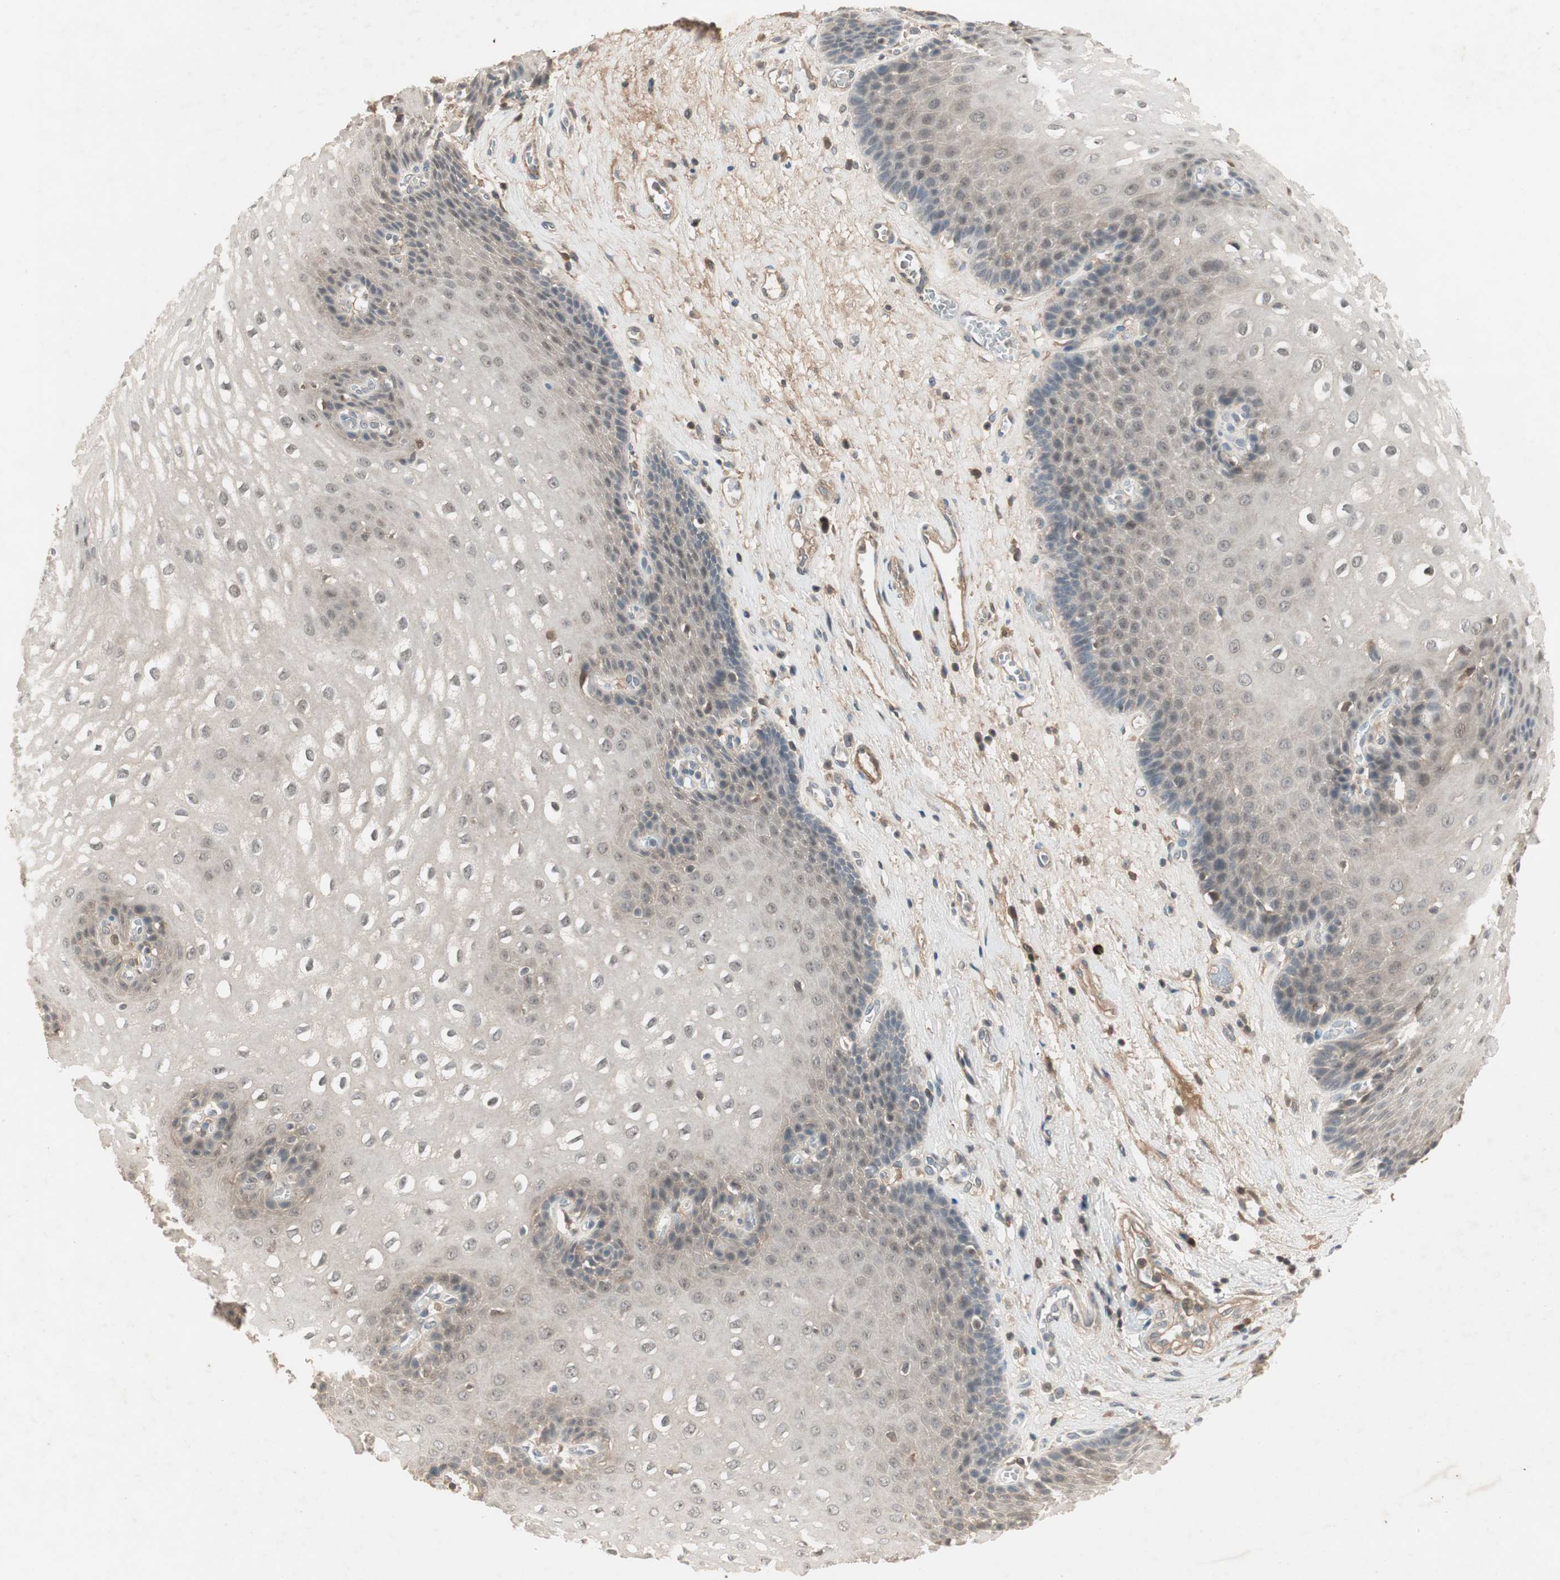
{"staining": {"intensity": "weak", "quantity": "25%-75%", "location": "cytoplasmic/membranous,nuclear"}, "tissue": "esophagus", "cell_type": "Squamous epithelial cells", "image_type": "normal", "snomed": [{"axis": "morphology", "description": "Normal tissue, NOS"}, {"axis": "topography", "description": "Esophagus"}], "caption": "An immunohistochemistry (IHC) micrograph of unremarkable tissue is shown. Protein staining in brown labels weak cytoplasmic/membranous,nuclear positivity in esophagus within squamous epithelial cells. (IHC, brightfield microscopy, high magnification).", "gene": "RNGTT", "patient": {"sex": "male", "age": 48}}